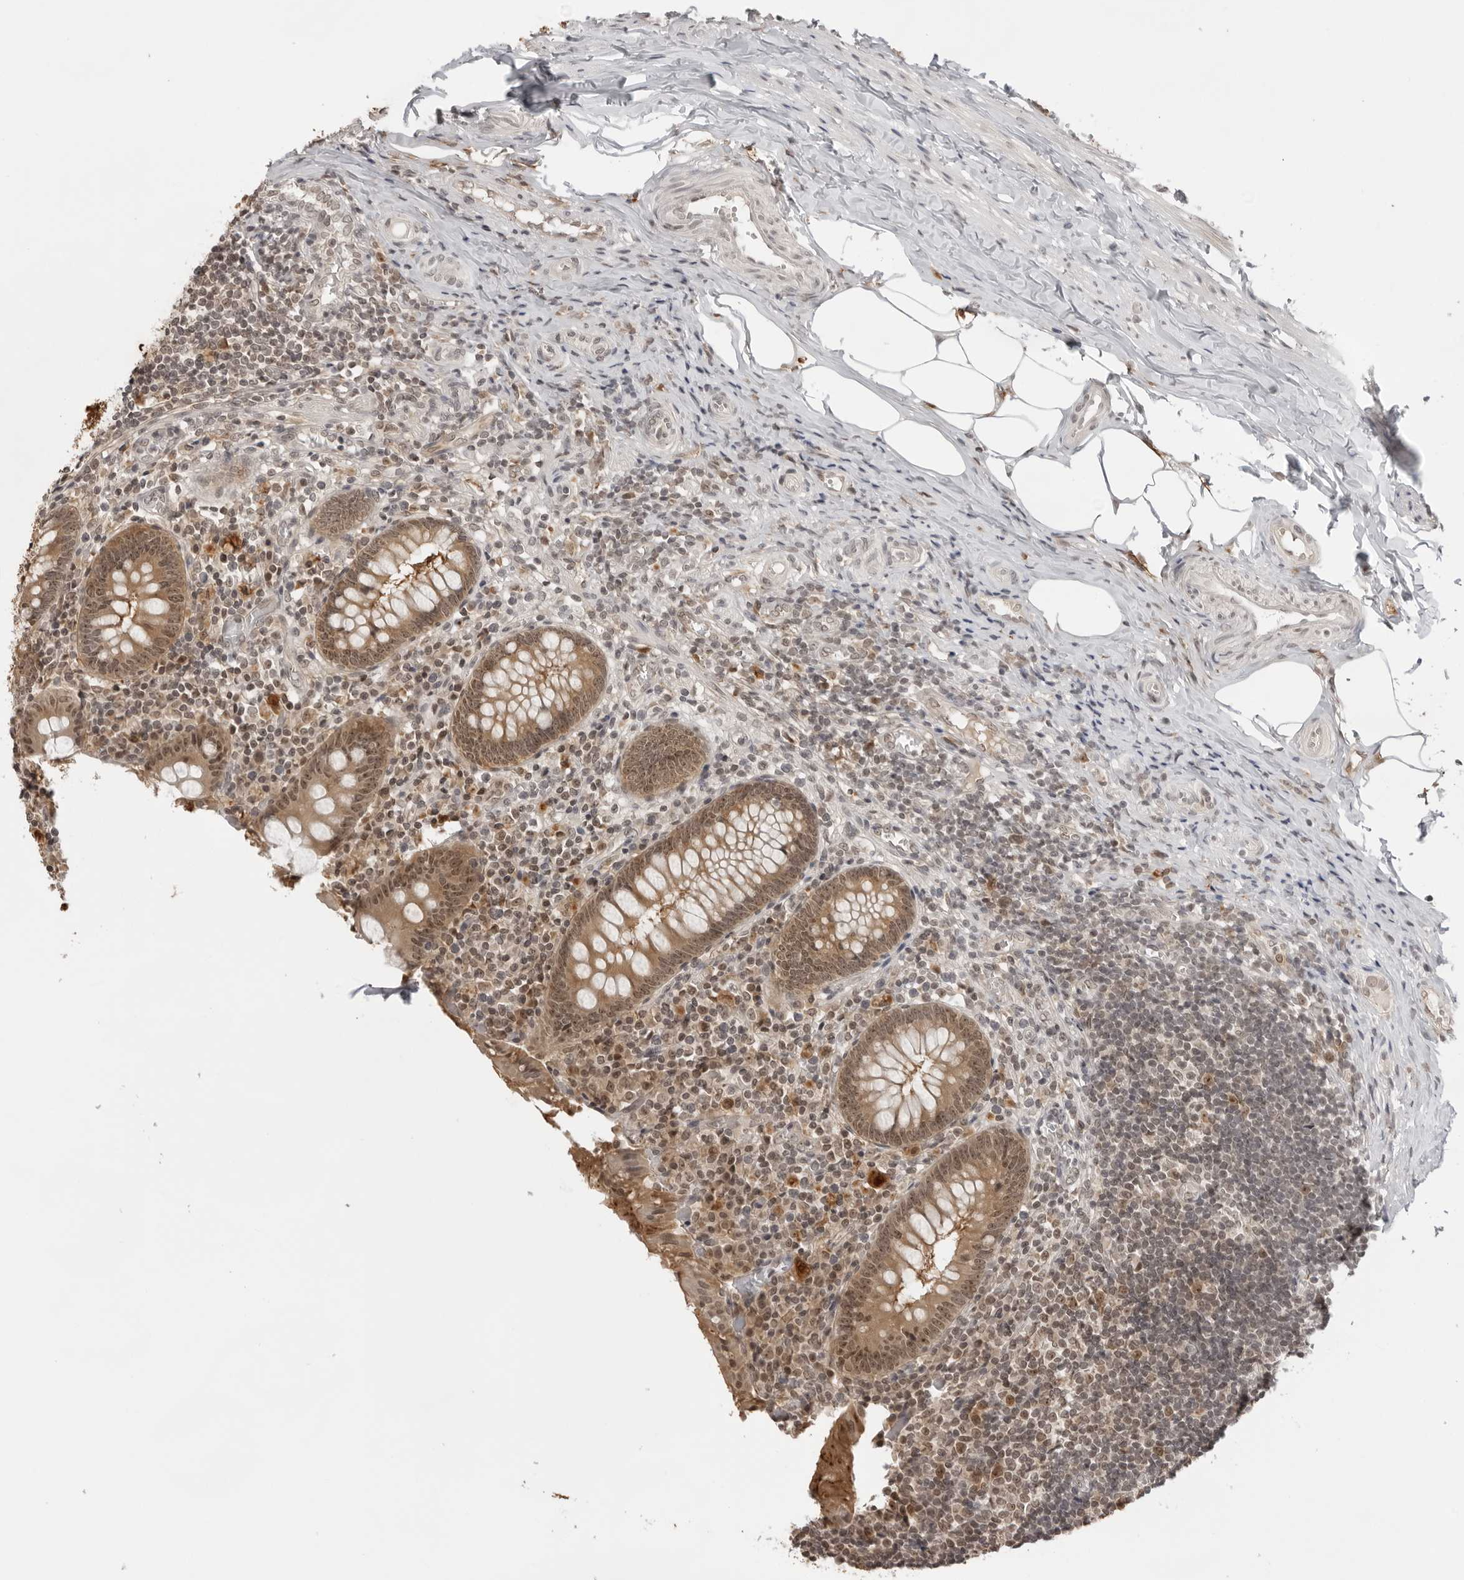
{"staining": {"intensity": "moderate", "quantity": ">75%", "location": "cytoplasmic/membranous,nuclear"}, "tissue": "appendix", "cell_type": "Glandular cells", "image_type": "normal", "snomed": [{"axis": "morphology", "description": "Normal tissue, NOS"}, {"axis": "topography", "description": "Appendix"}], "caption": "A histopathology image showing moderate cytoplasmic/membranous,nuclear staining in approximately >75% of glandular cells in unremarkable appendix, as visualized by brown immunohistochemical staining.", "gene": "EXOSC10", "patient": {"sex": "female", "age": 17}}